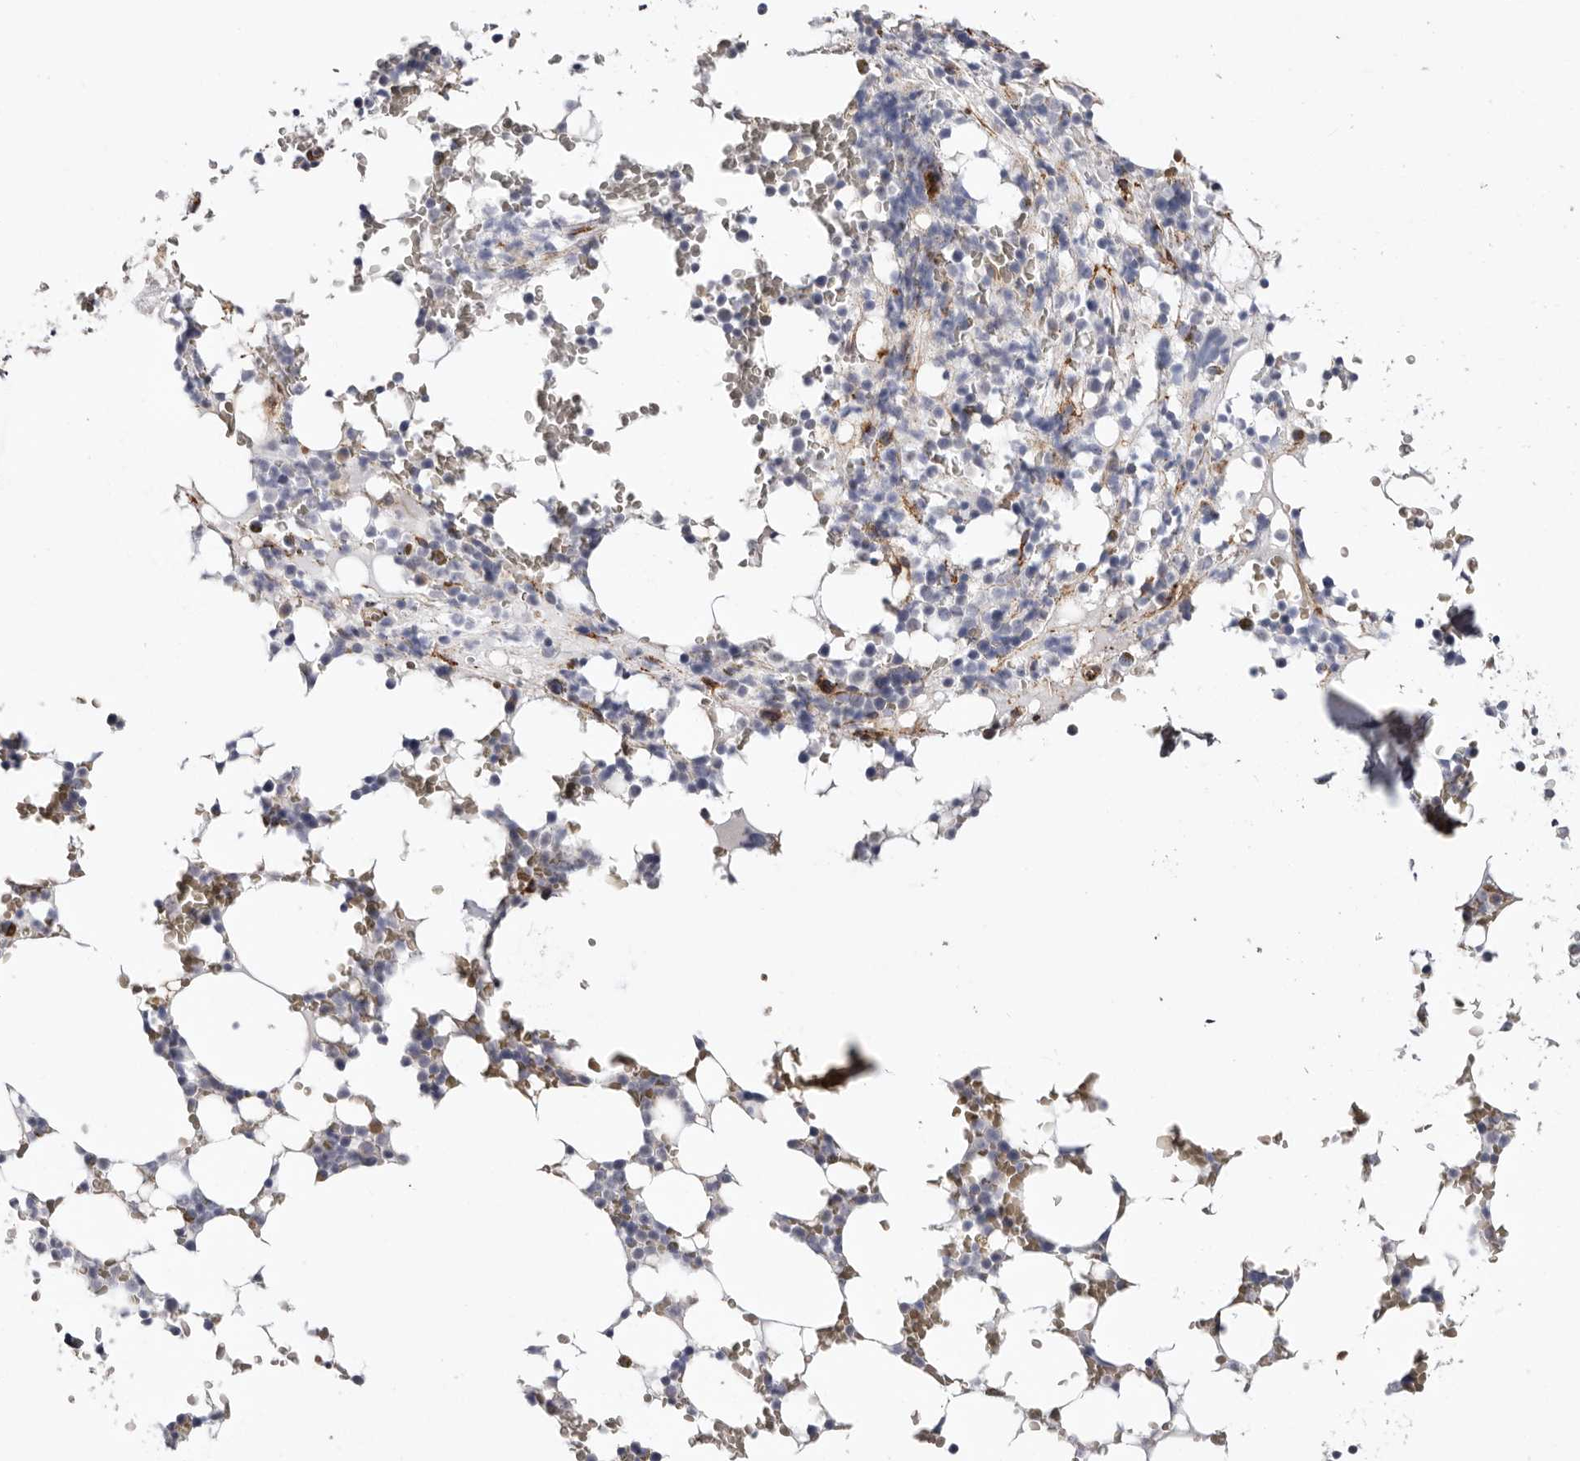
{"staining": {"intensity": "moderate", "quantity": "<25%", "location": "cytoplasmic/membranous"}, "tissue": "bone marrow", "cell_type": "Hematopoietic cells", "image_type": "normal", "snomed": [{"axis": "morphology", "description": "Normal tissue, NOS"}, {"axis": "topography", "description": "Bone marrow"}], "caption": "Protein expression analysis of unremarkable human bone marrow reveals moderate cytoplasmic/membranous staining in approximately <25% of hematopoietic cells. Nuclei are stained in blue.", "gene": "SEMA3E", "patient": {"sex": "male", "age": 58}}